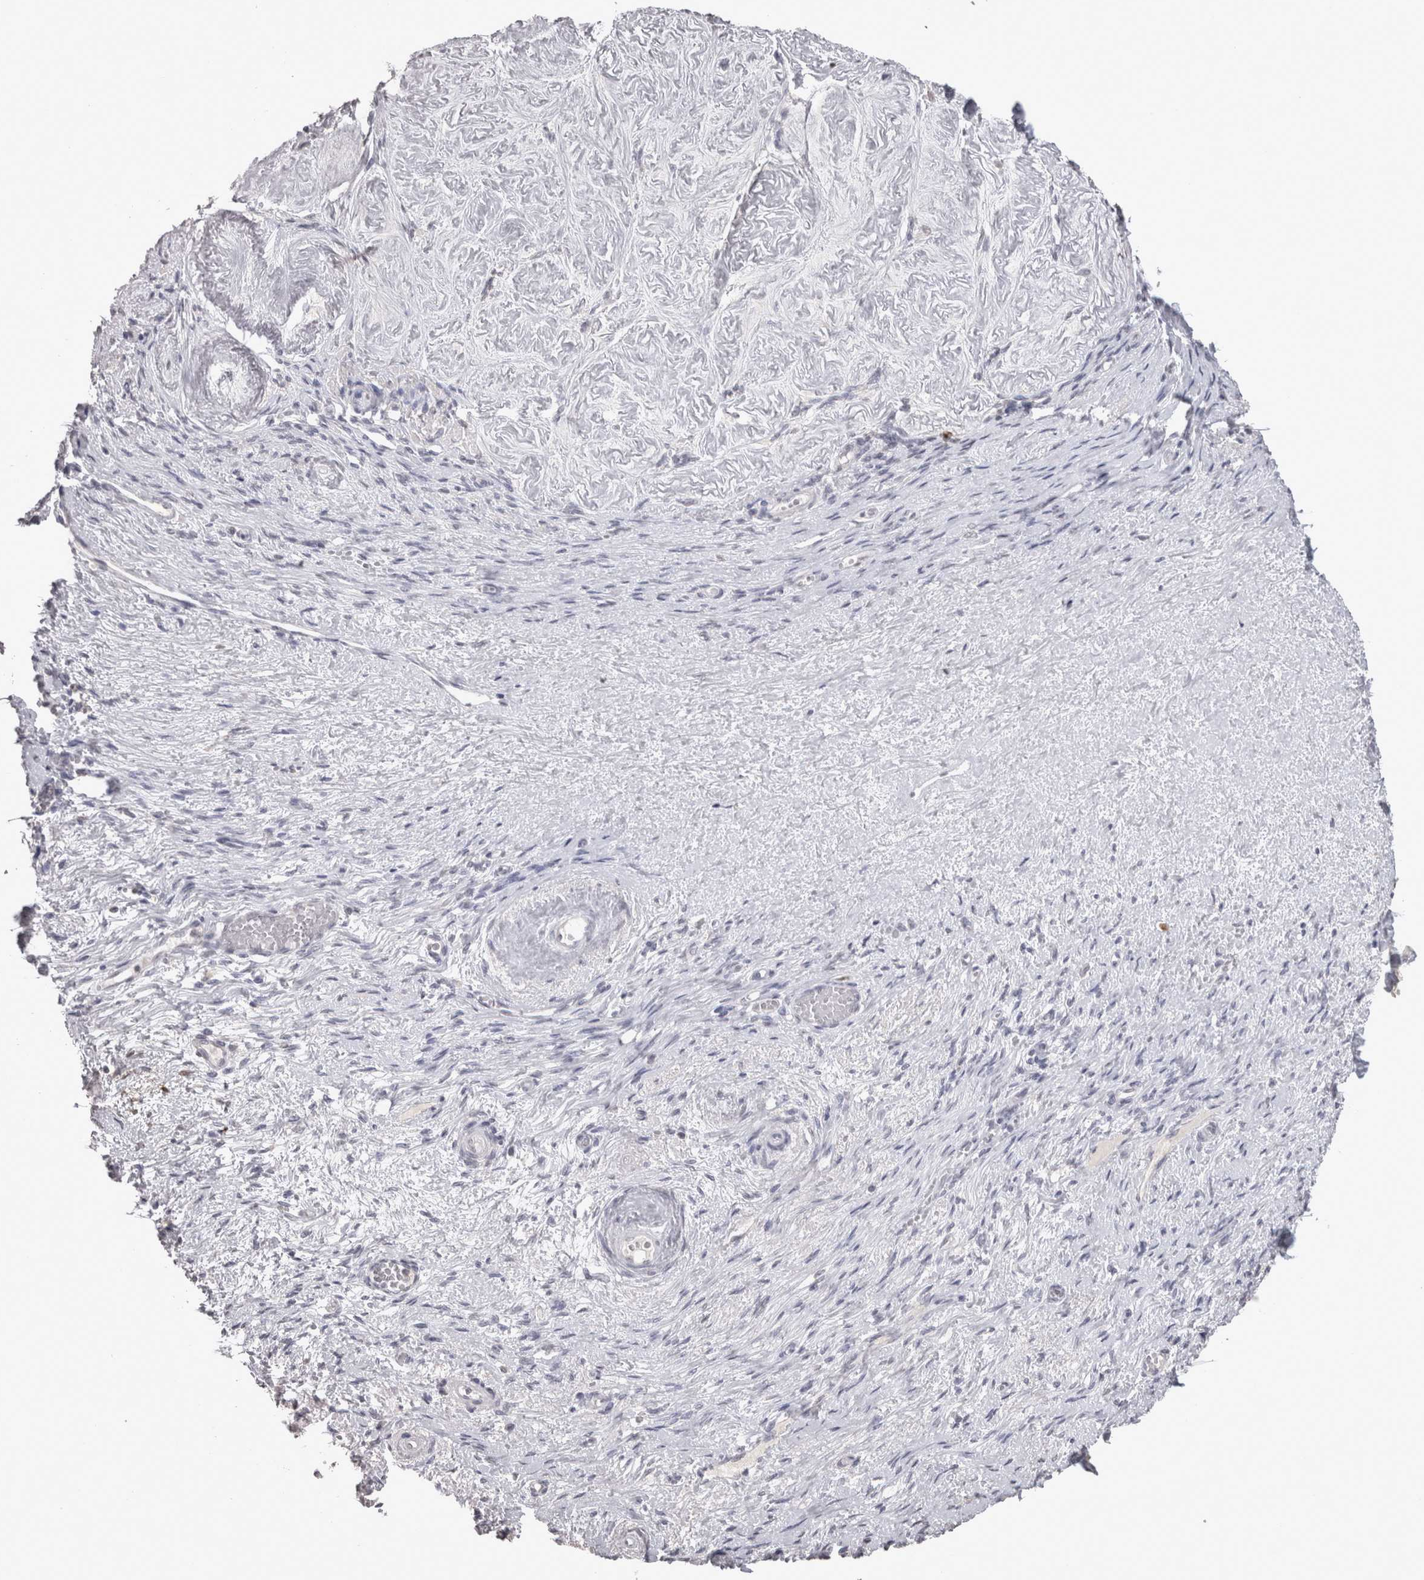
{"staining": {"intensity": "negative", "quantity": "none", "location": "none"}, "tissue": "adipose tissue", "cell_type": "Adipocytes", "image_type": "normal", "snomed": [{"axis": "morphology", "description": "Normal tissue, NOS"}, {"axis": "topography", "description": "Vascular tissue"}, {"axis": "topography", "description": "Fallopian tube"}, {"axis": "topography", "description": "Ovary"}], "caption": "Image shows no protein positivity in adipocytes of unremarkable adipose tissue. The staining is performed using DAB brown chromogen with nuclei counter-stained in using hematoxylin.", "gene": "LAX1", "patient": {"sex": "female", "age": 67}}